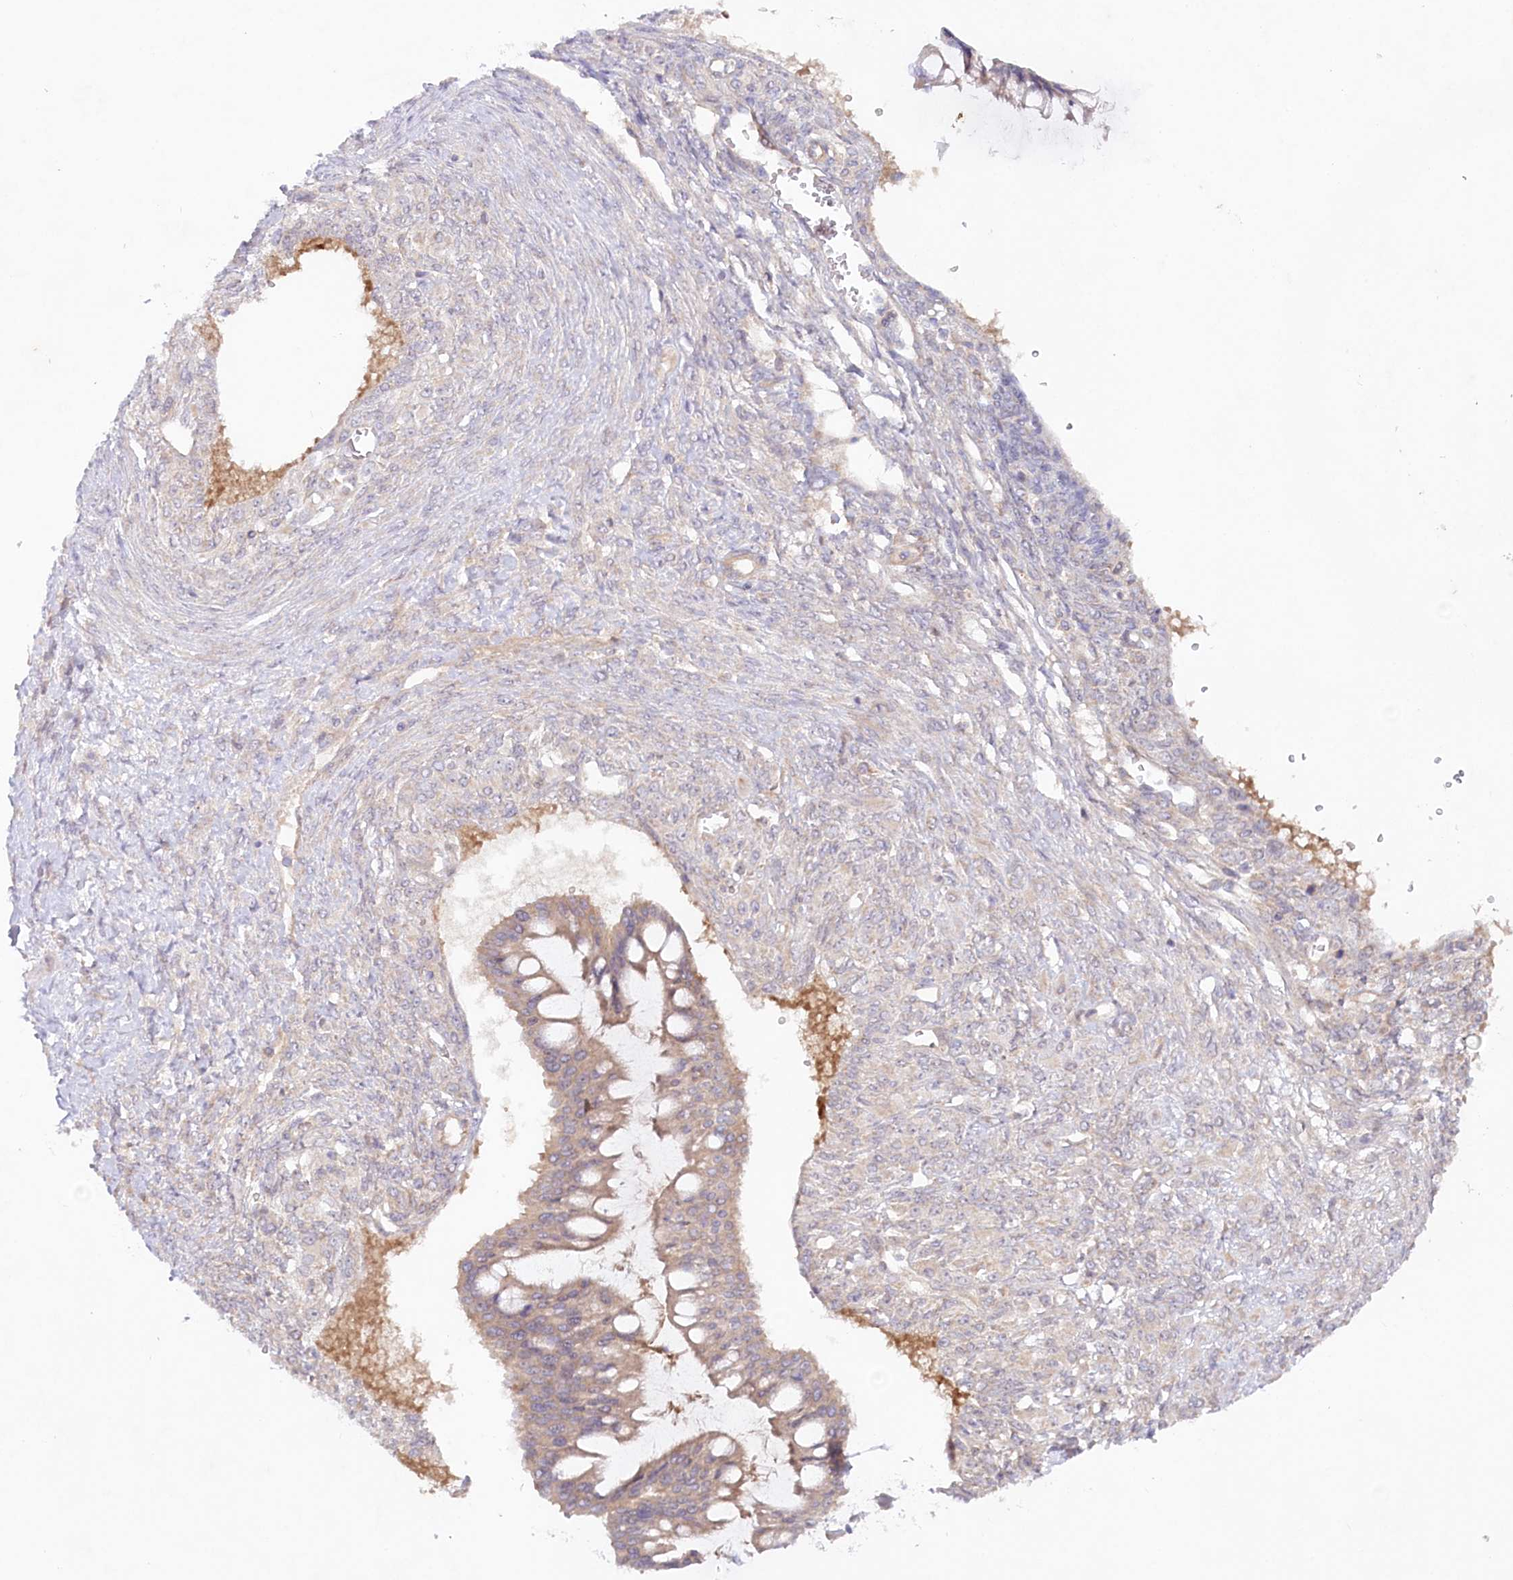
{"staining": {"intensity": "weak", "quantity": ">75%", "location": "cytoplasmic/membranous"}, "tissue": "ovarian cancer", "cell_type": "Tumor cells", "image_type": "cancer", "snomed": [{"axis": "morphology", "description": "Cystadenocarcinoma, mucinous, NOS"}, {"axis": "topography", "description": "Ovary"}], "caption": "This image demonstrates IHC staining of mucinous cystadenocarcinoma (ovarian), with low weak cytoplasmic/membranous staining in about >75% of tumor cells.", "gene": "TNIP1", "patient": {"sex": "female", "age": 73}}